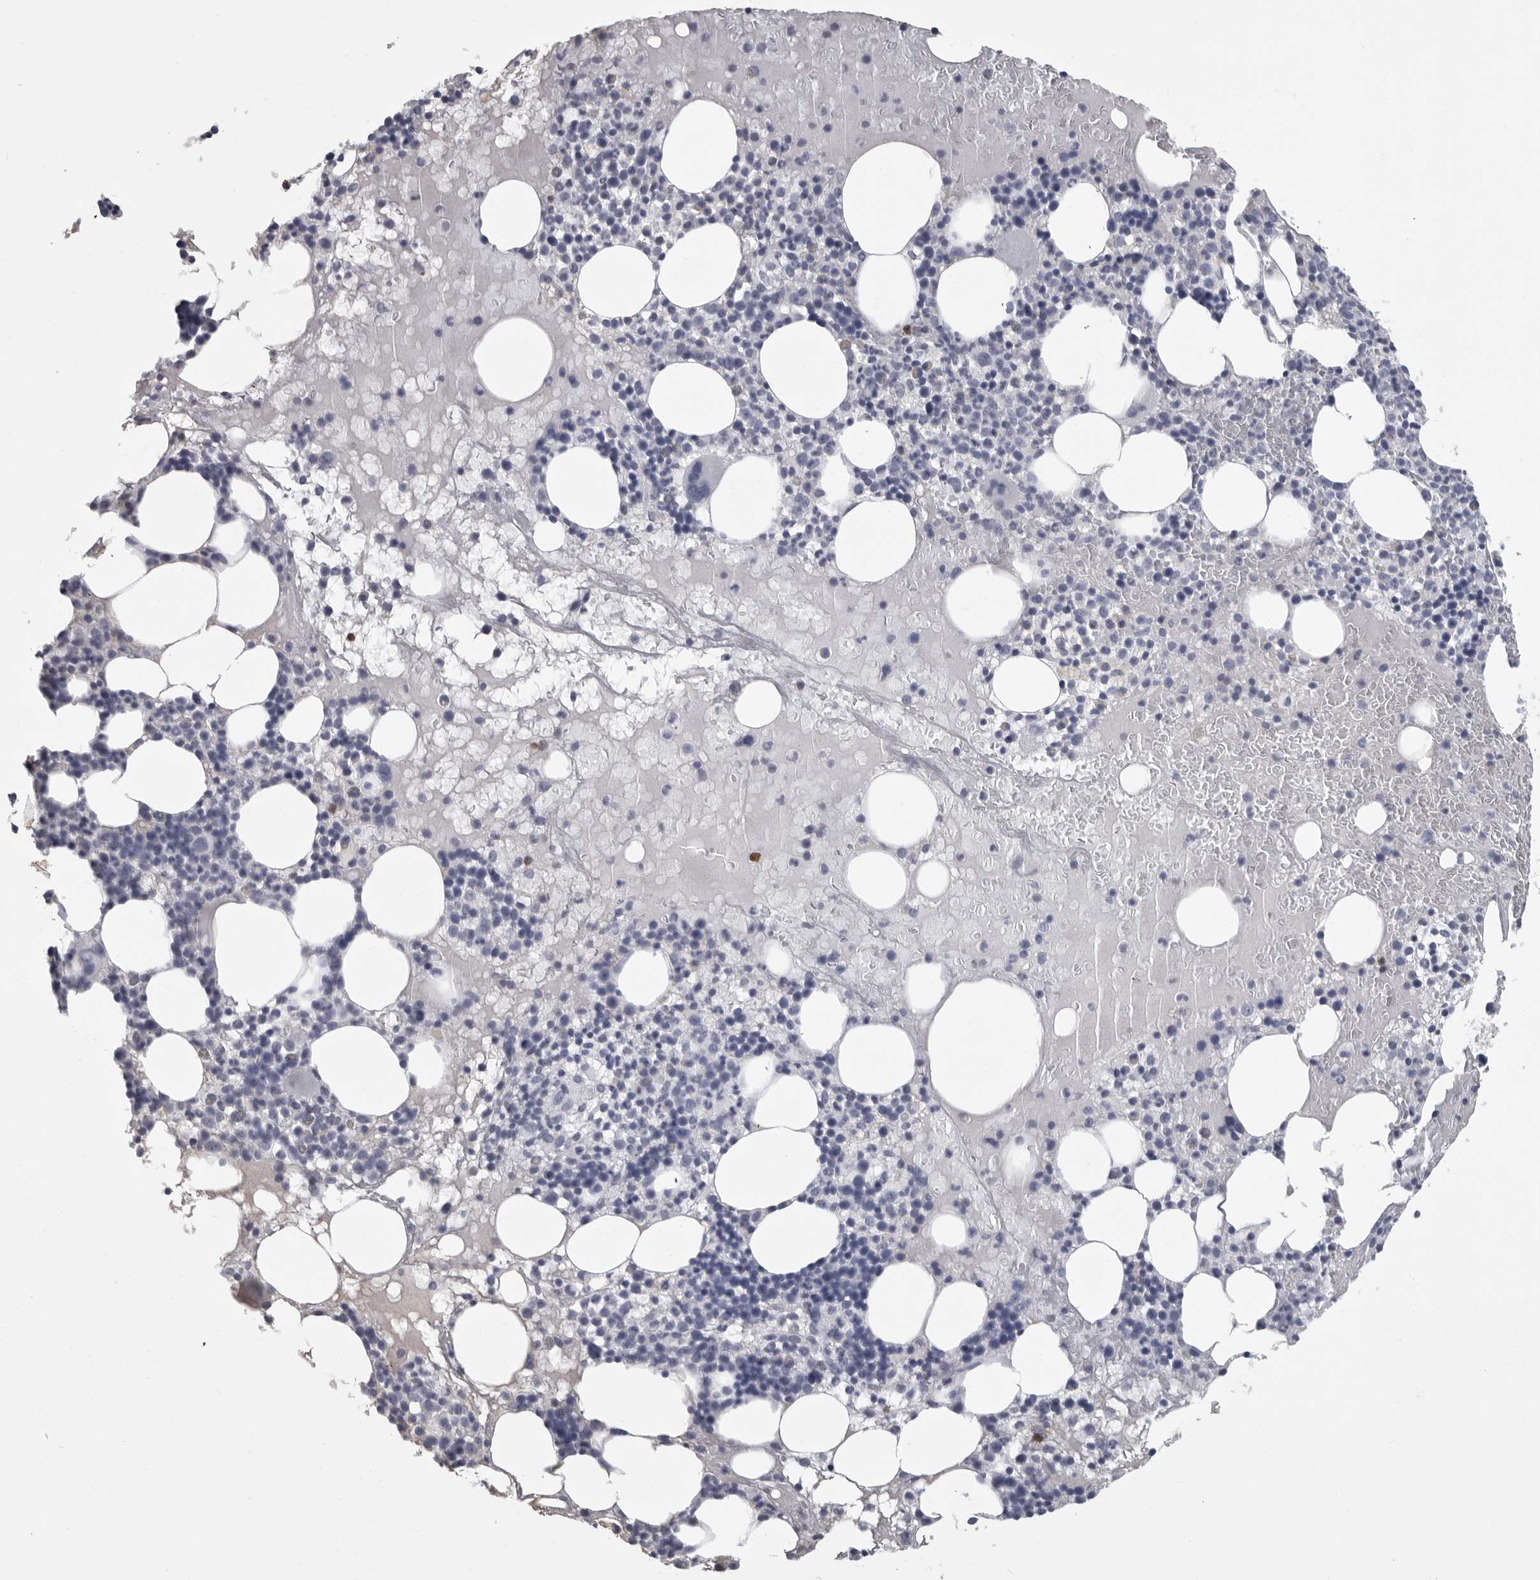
{"staining": {"intensity": "strong", "quantity": "<25%", "location": "cytoplasmic/membranous,nuclear"}, "tissue": "bone marrow", "cell_type": "Hematopoietic cells", "image_type": "normal", "snomed": [{"axis": "morphology", "description": "Normal tissue, NOS"}, {"axis": "morphology", "description": "Inflammation, NOS"}, {"axis": "topography", "description": "Bone marrow"}], "caption": "The immunohistochemical stain labels strong cytoplasmic/membranous,nuclear staining in hematopoietic cells of benign bone marrow. Immunohistochemistry (ihc) stains the protein in brown and the nuclei are stained blue.", "gene": "GNLY", "patient": {"sex": "female", "age": 77}}